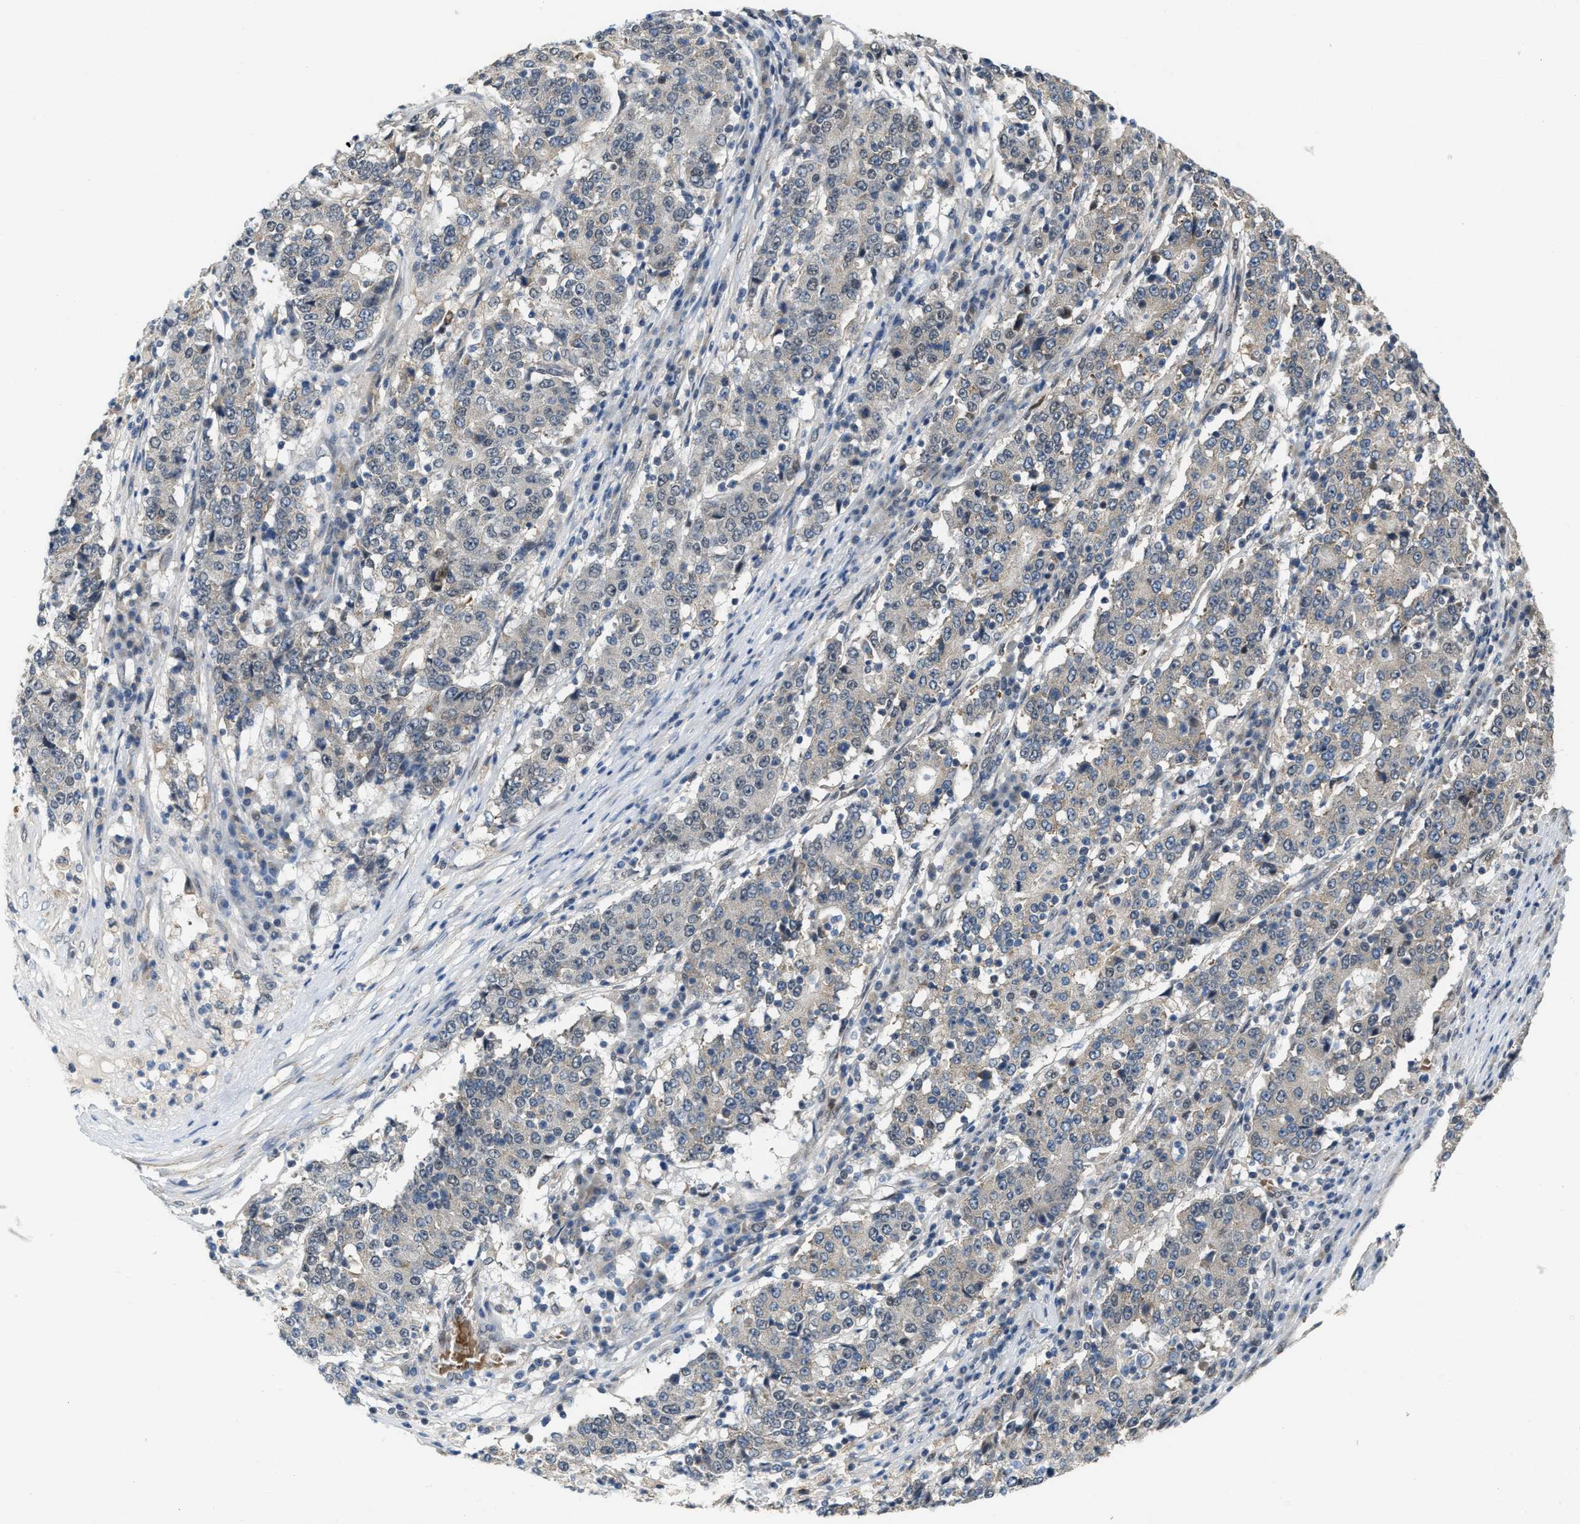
{"staining": {"intensity": "negative", "quantity": "none", "location": "none"}, "tissue": "stomach cancer", "cell_type": "Tumor cells", "image_type": "cancer", "snomed": [{"axis": "morphology", "description": "Adenocarcinoma, NOS"}, {"axis": "topography", "description": "Stomach"}], "caption": "Stomach adenocarcinoma was stained to show a protein in brown. There is no significant expression in tumor cells.", "gene": "KIF24", "patient": {"sex": "male", "age": 59}}